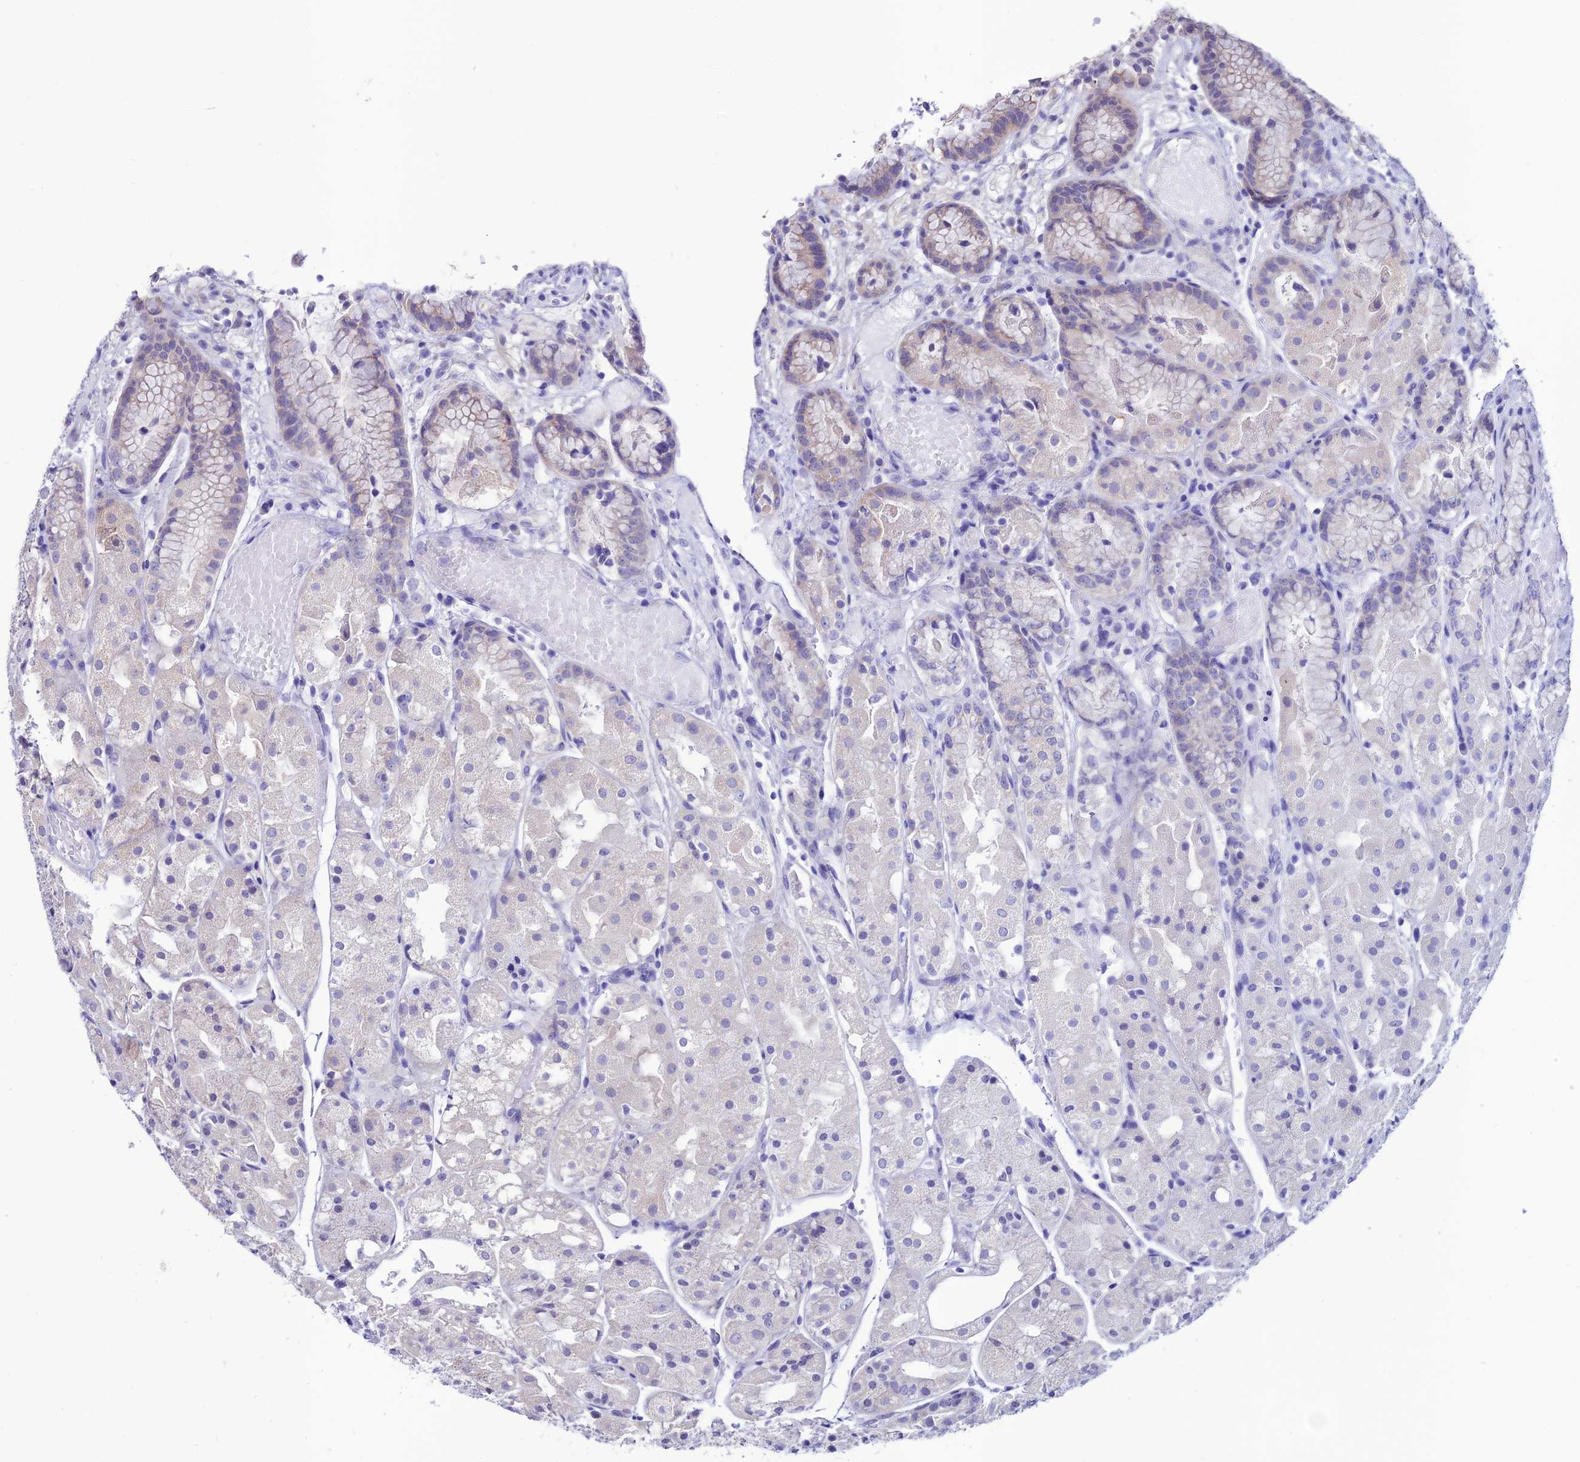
{"staining": {"intensity": "negative", "quantity": "none", "location": "none"}, "tissue": "stomach", "cell_type": "Glandular cells", "image_type": "normal", "snomed": [{"axis": "morphology", "description": "Normal tissue, NOS"}, {"axis": "topography", "description": "Stomach, upper"}], "caption": "IHC image of normal stomach: human stomach stained with DAB (3,3'-diaminobenzidine) displays no significant protein staining in glandular cells.", "gene": "FZD8", "patient": {"sex": "male", "age": 72}}